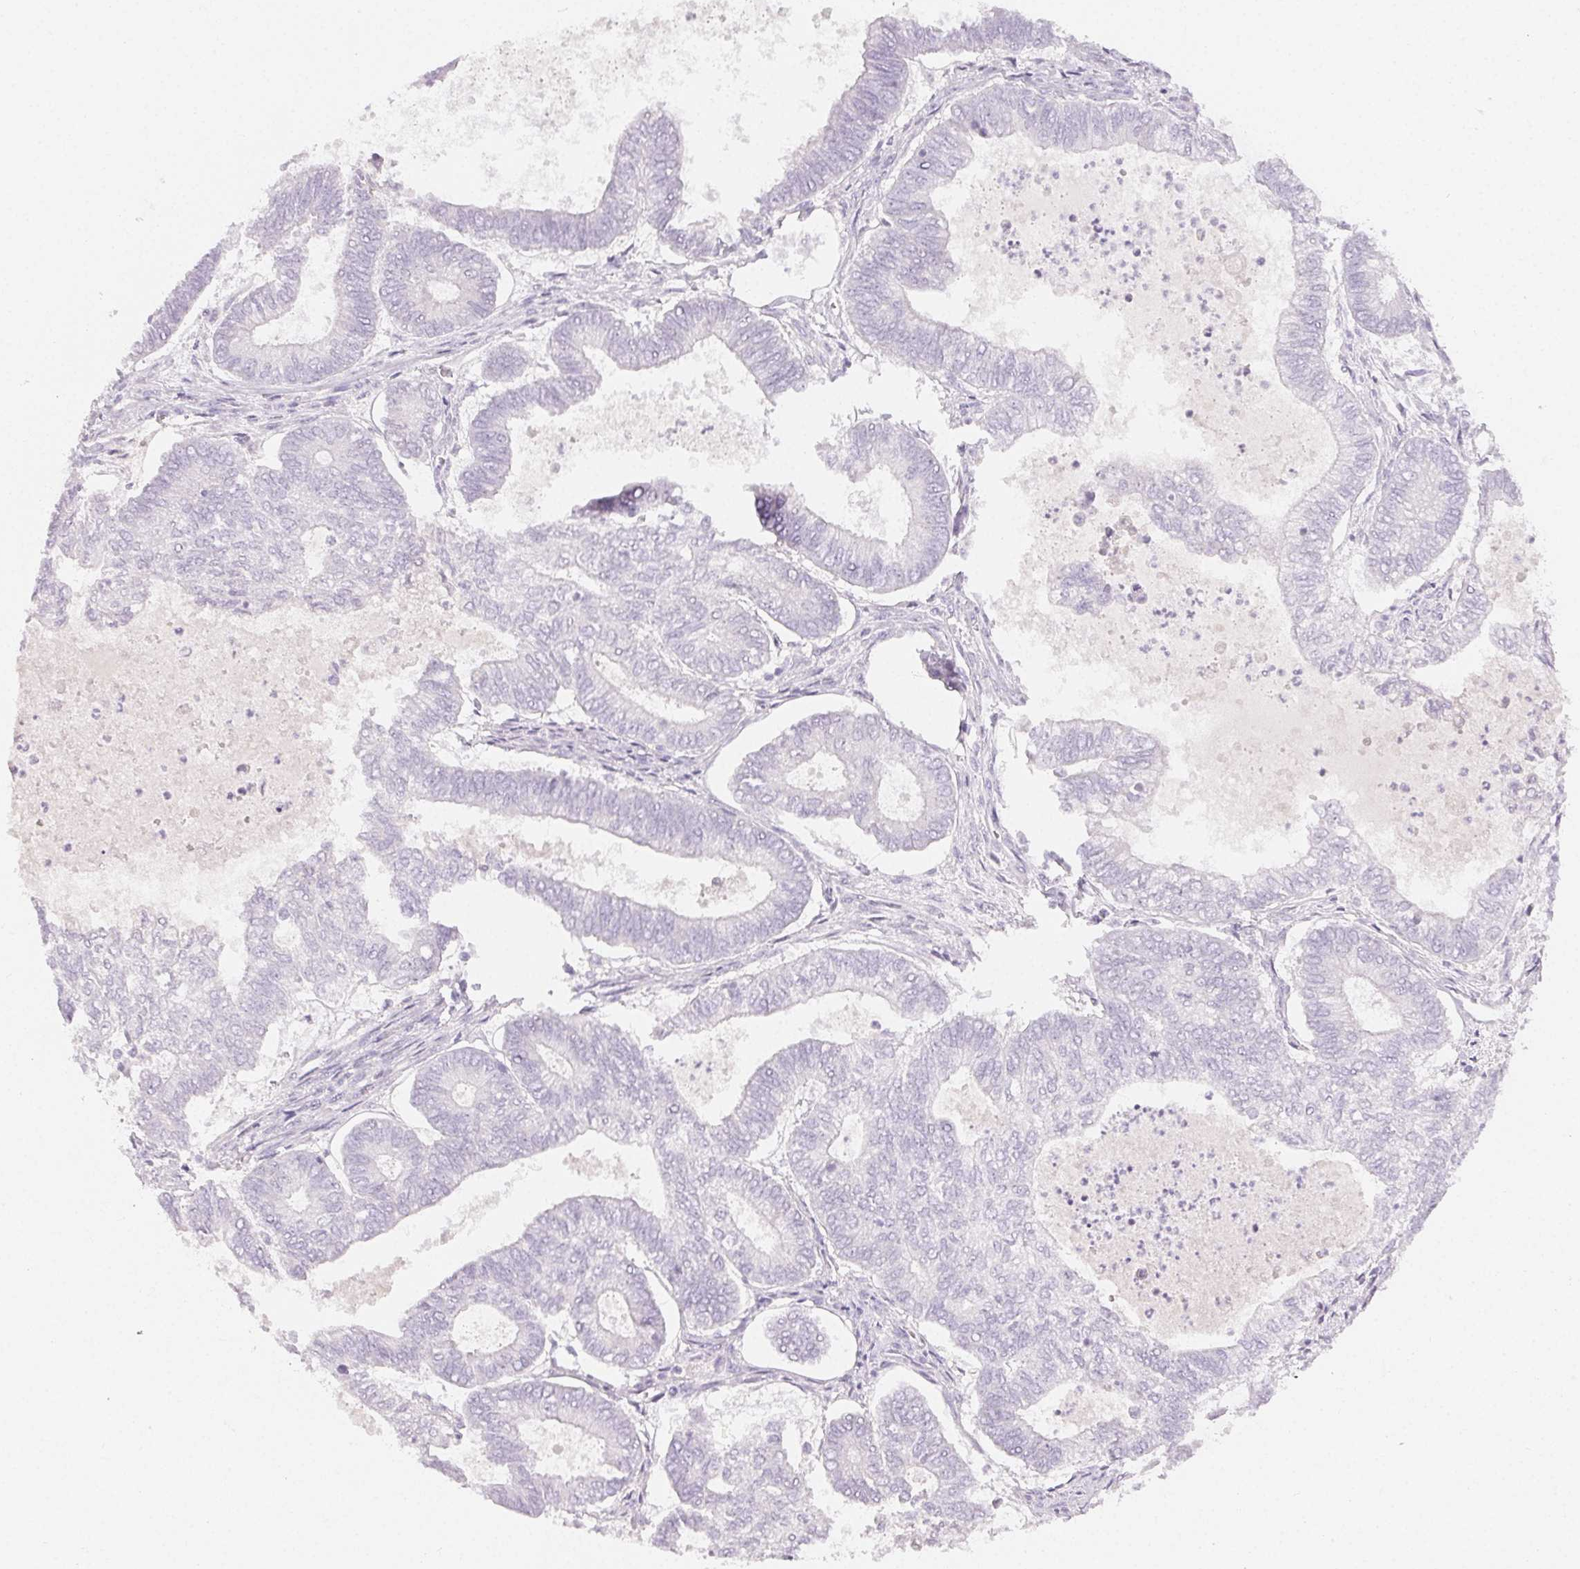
{"staining": {"intensity": "negative", "quantity": "none", "location": "none"}, "tissue": "ovarian cancer", "cell_type": "Tumor cells", "image_type": "cancer", "snomed": [{"axis": "morphology", "description": "Carcinoma, endometroid"}, {"axis": "topography", "description": "Ovary"}], "caption": "This micrograph is of ovarian cancer (endometroid carcinoma) stained with IHC to label a protein in brown with the nuclei are counter-stained blue. There is no positivity in tumor cells.", "gene": "MIOX", "patient": {"sex": "female", "age": 64}}